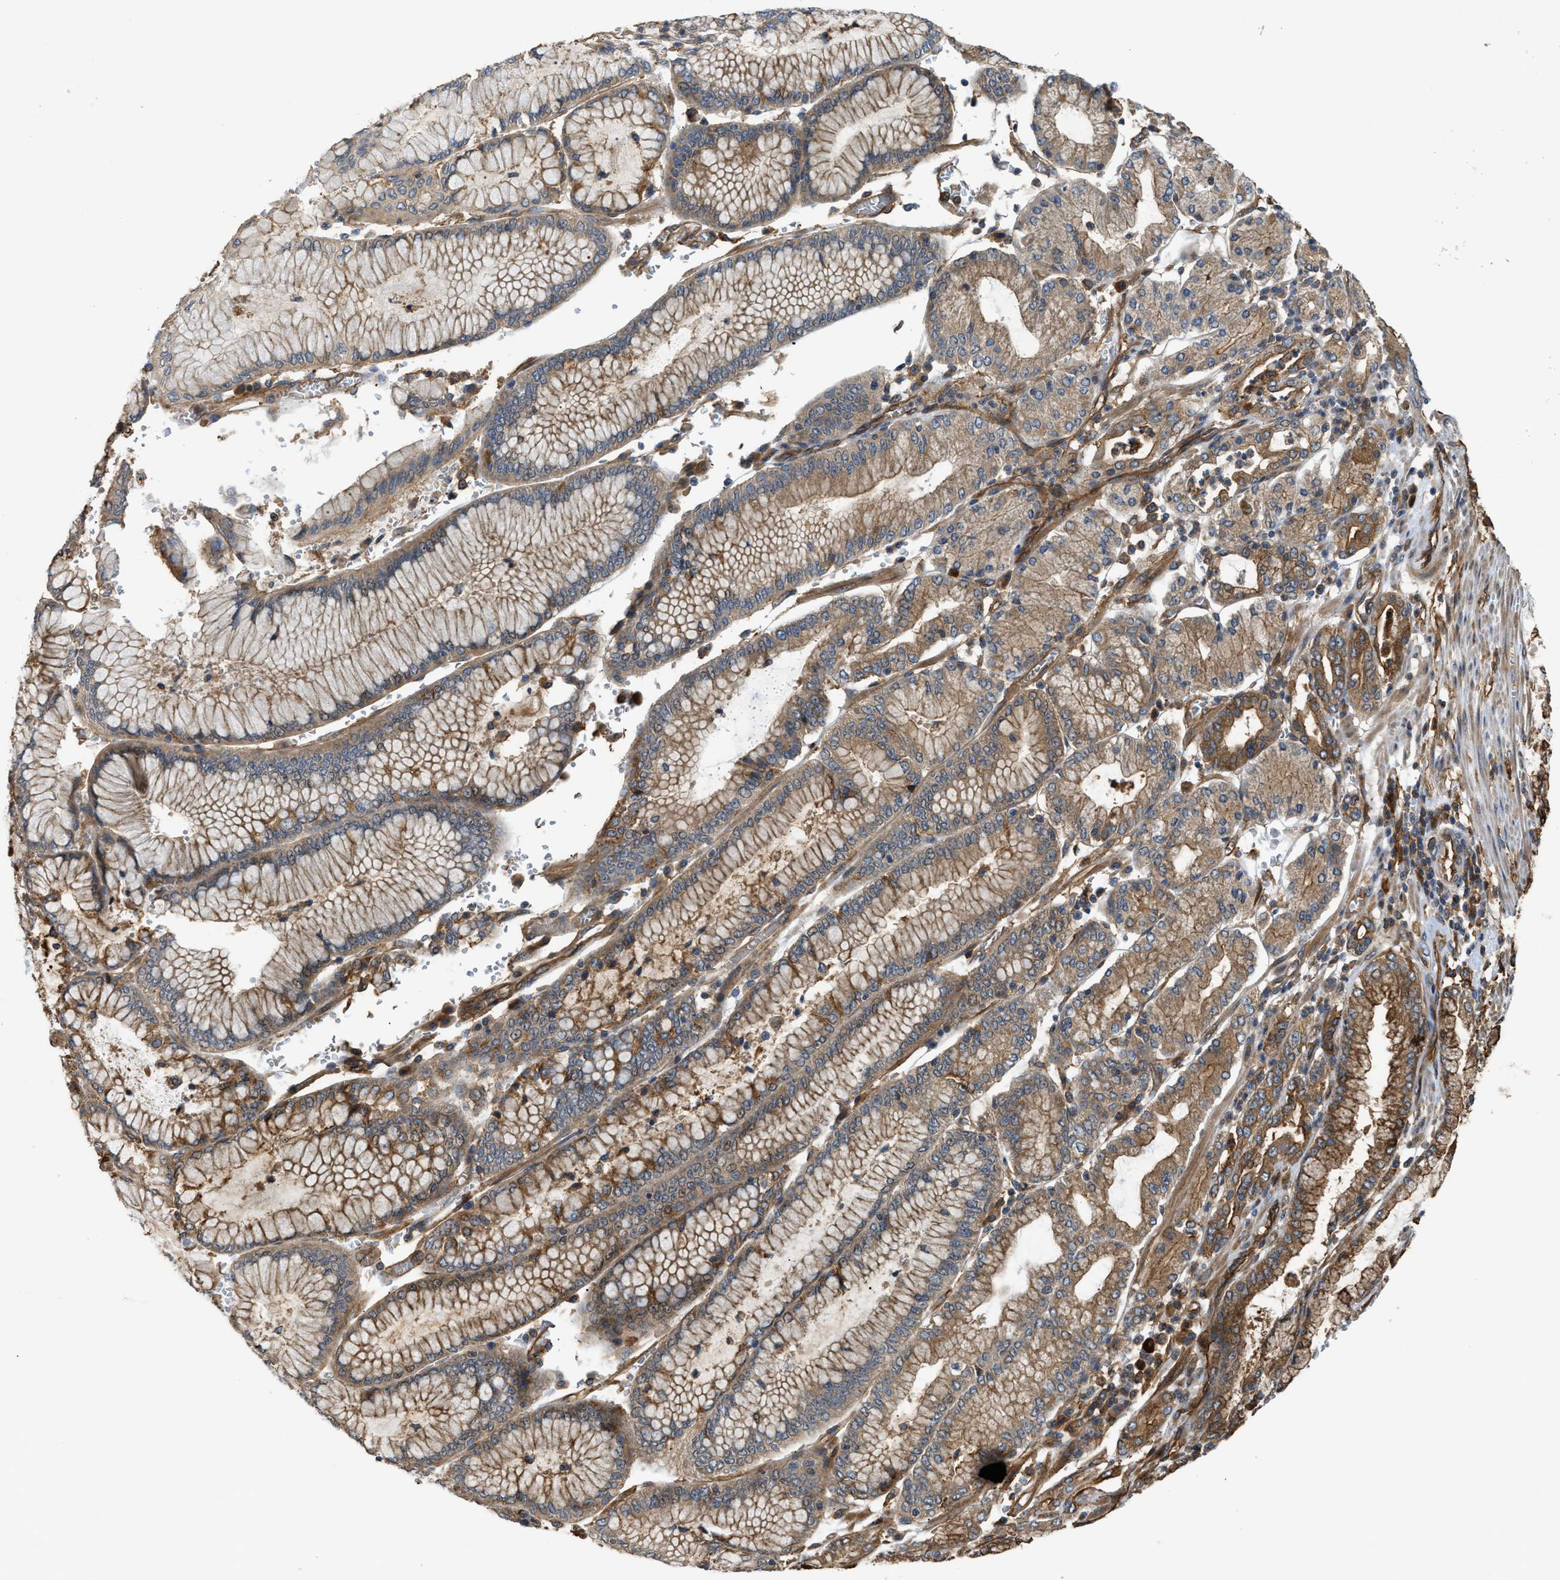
{"staining": {"intensity": "moderate", "quantity": ">75%", "location": "cytoplasmic/membranous"}, "tissue": "stomach cancer", "cell_type": "Tumor cells", "image_type": "cancer", "snomed": [{"axis": "morphology", "description": "Normal tissue, NOS"}, {"axis": "morphology", "description": "Adenocarcinoma, NOS"}, {"axis": "topography", "description": "Stomach, upper"}, {"axis": "topography", "description": "Stomach"}], "caption": "The immunohistochemical stain highlights moderate cytoplasmic/membranous positivity in tumor cells of stomach cancer tissue. Using DAB (3,3'-diaminobenzidine) (brown) and hematoxylin (blue) stains, captured at high magnification using brightfield microscopy.", "gene": "DDHD2", "patient": {"sex": "male", "age": 76}}